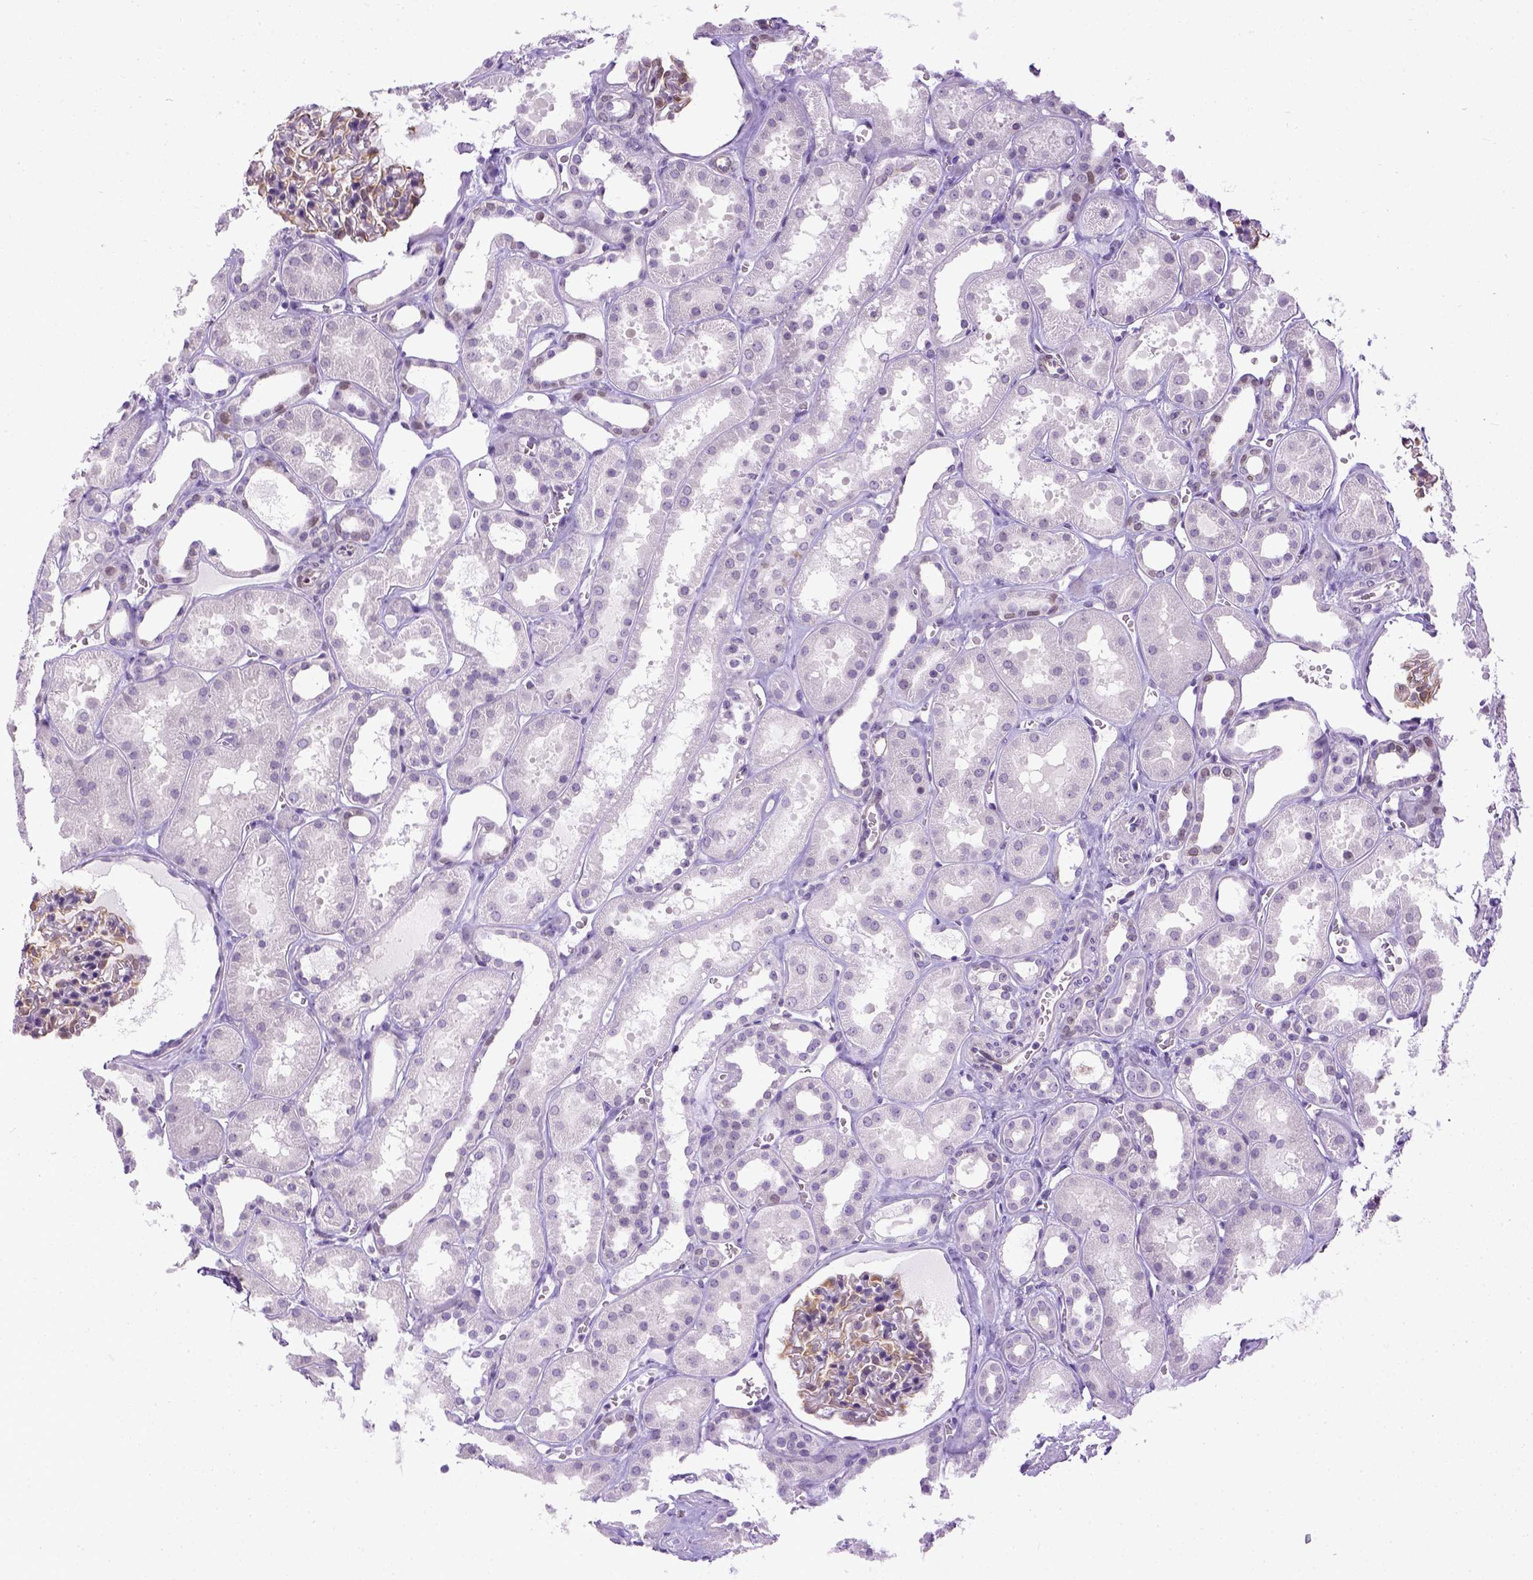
{"staining": {"intensity": "moderate", "quantity": "25%-75%", "location": "cytoplasmic/membranous"}, "tissue": "kidney", "cell_type": "Cells in glomeruli", "image_type": "normal", "snomed": [{"axis": "morphology", "description": "Normal tissue, NOS"}, {"axis": "topography", "description": "Kidney"}], "caption": "Benign kidney shows moderate cytoplasmic/membranous expression in about 25%-75% of cells in glomeruli.", "gene": "FAM184B", "patient": {"sex": "female", "age": 41}}